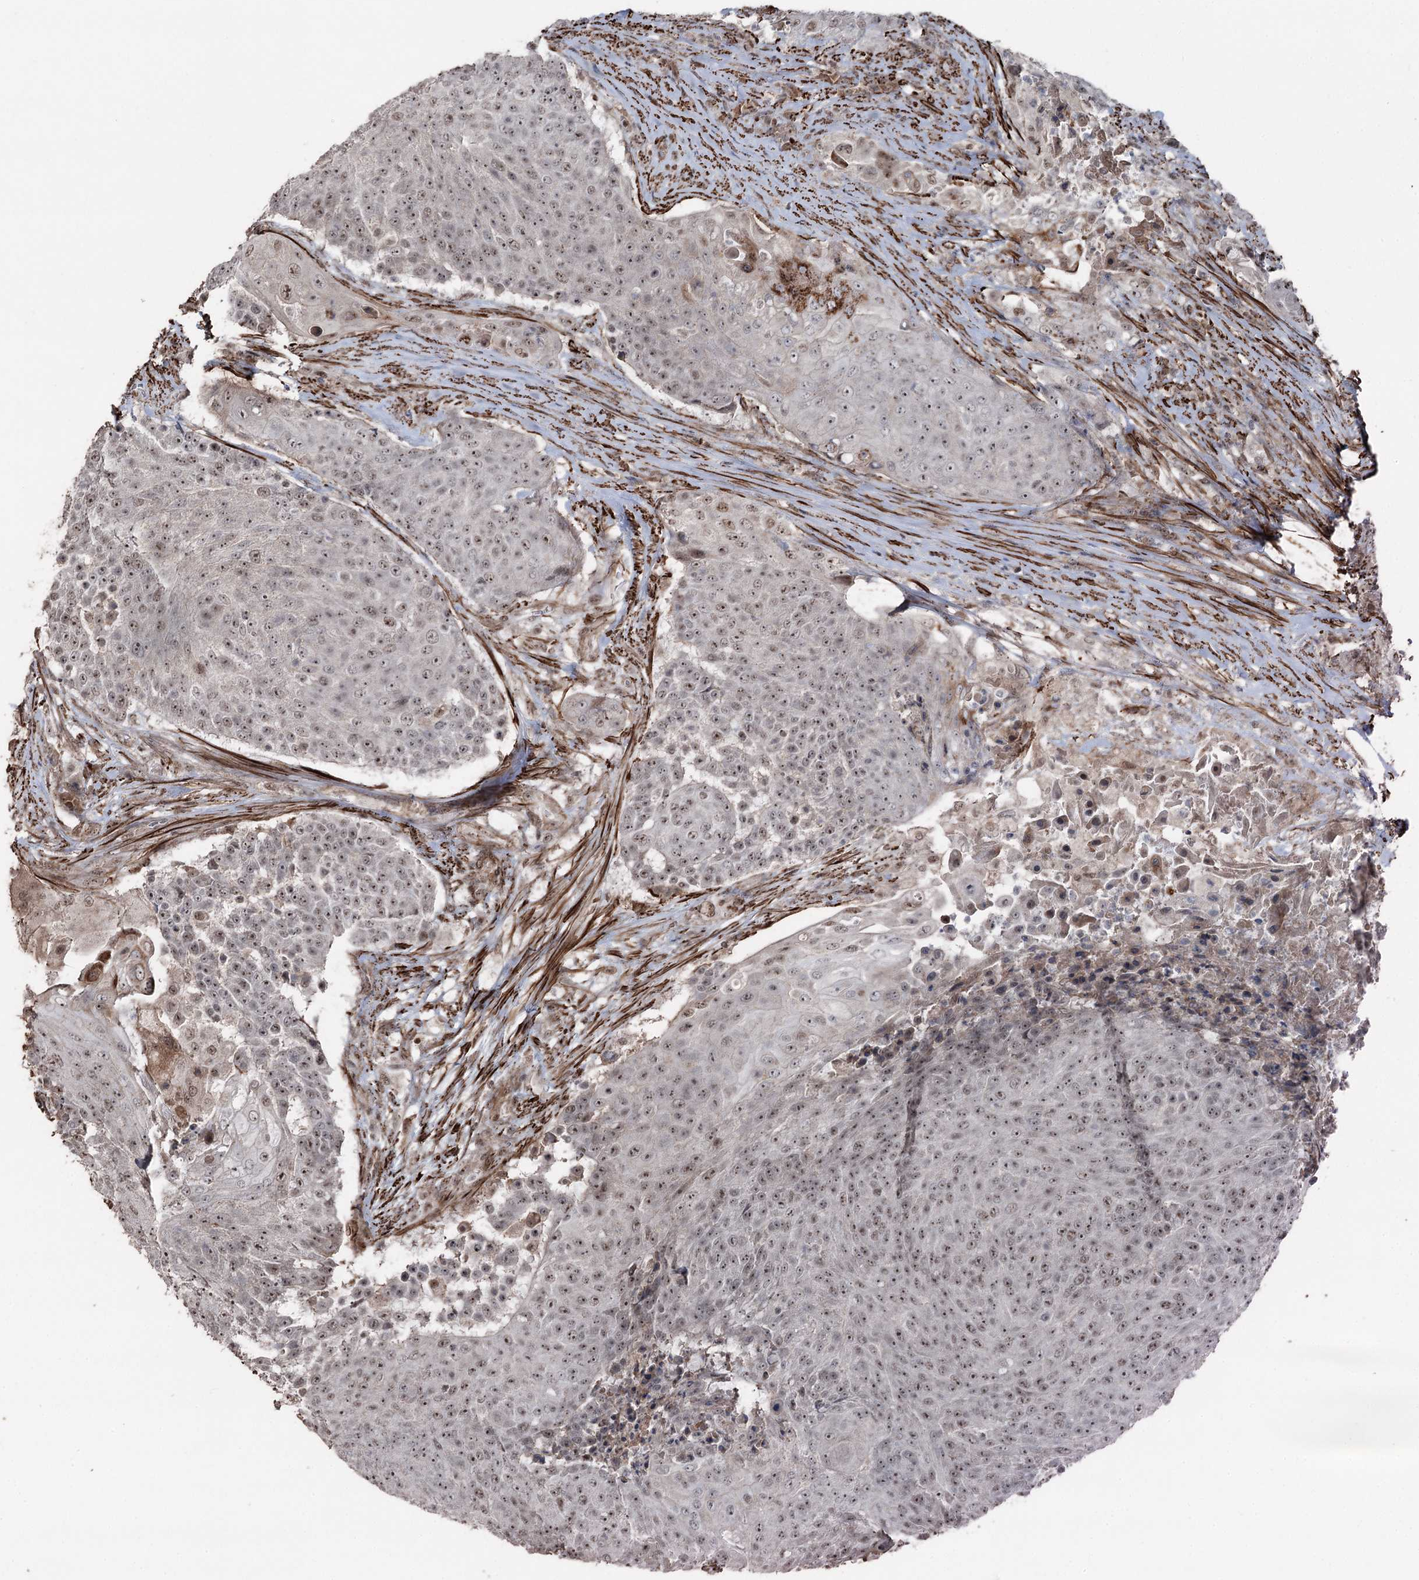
{"staining": {"intensity": "weak", "quantity": ">75%", "location": "nuclear"}, "tissue": "urothelial cancer", "cell_type": "Tumor cells", "image_type": "cancer", "snomed": [{"axis": "morphology", "description": "Urothelial carcinoma, High grade"}, {"axis": "topography", "description": "Urinary bladder"}], "caption": "Protein expression analysis of urothelial carcinoma (high-grade) reveals weak nuclear positivity in about >75% of tumor cells. (DAB IHC with brightfield microscopy, high magnification).", "gene": "CCDC82", "patient": {"sex": "female", "age": 63}}